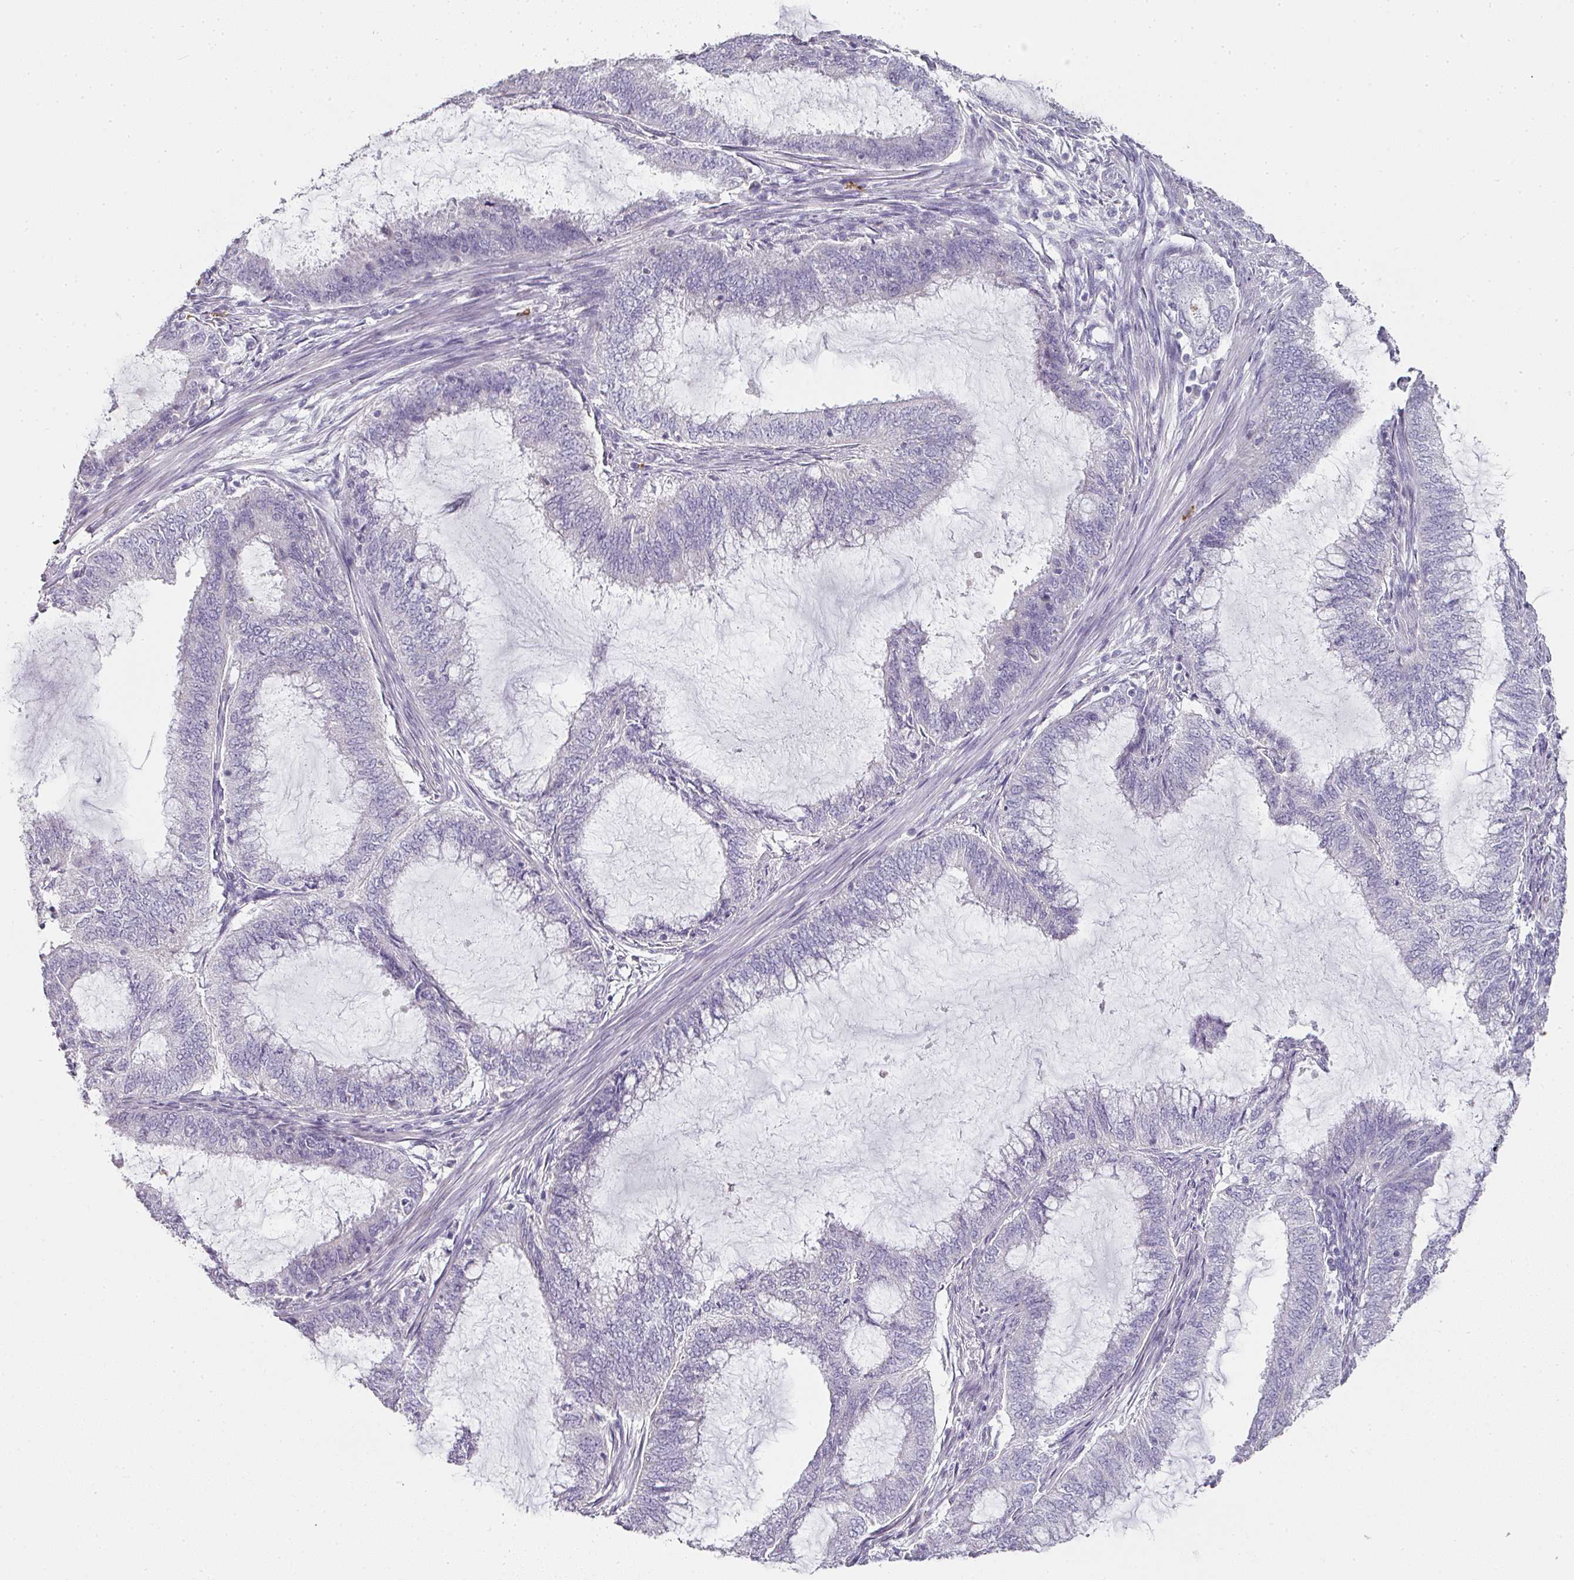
{"staining": {"intensity": "negative", "quantity": "none", "location": "none"}, "tissue": "endometrial cancer", "cell_type": "Tumor cells", "image_type": "cancer", "snomed": [{"axis": "morphology", "description": "Adenocarcinoma, NOS"}, {"axis": "topography", "description": "Endometrium"}], "caption": "Endometrial adenocarcinoma stained for a protein using immunohistochemistry (IHC) exhibits no staining tumor cells.", "gene": "CAMP", "patient": {"sex": "female", "age": 51}}